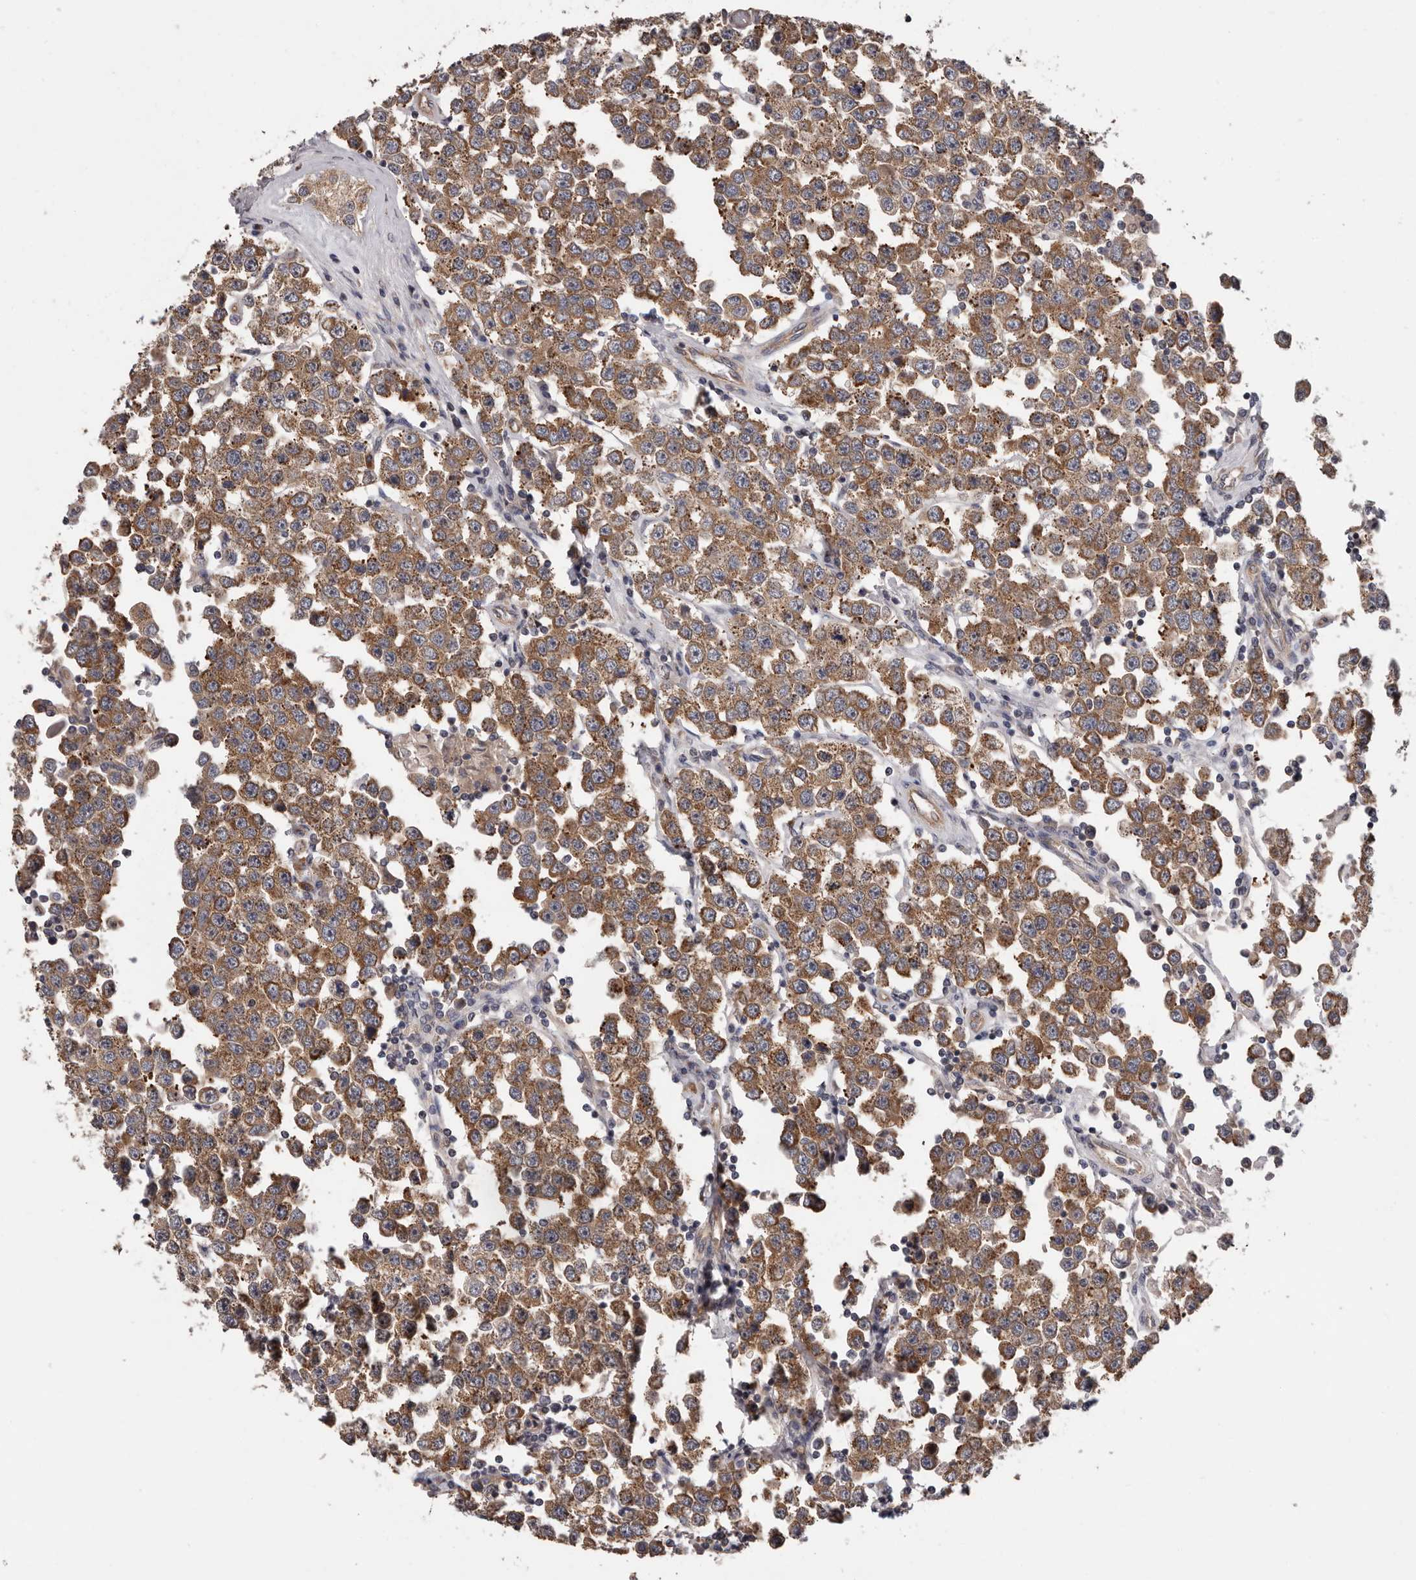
{"staining": {"intensity": "moderate", "quantity": ">75%", "location": "cytoplasmic/membranous"}, "tissue": "testis cancer", "cell_type": "Tumor cells", "image_type": "cancer", "snomed": [{"axis": "morphology", "description": "Seminoma, NOS"}, {"axis": "topography", "description": "Testis"}], "caption": "Brown immunohistochemical staining in testis seminoma displays moderate cytoplasmic/membranous positivity in approximately >75% of tumor cells. (brown staining indicates protein expression, while blue staining denotes nuclei).", "gene": "VPS37A", "patient": {"sex": "male", "age": 28}}